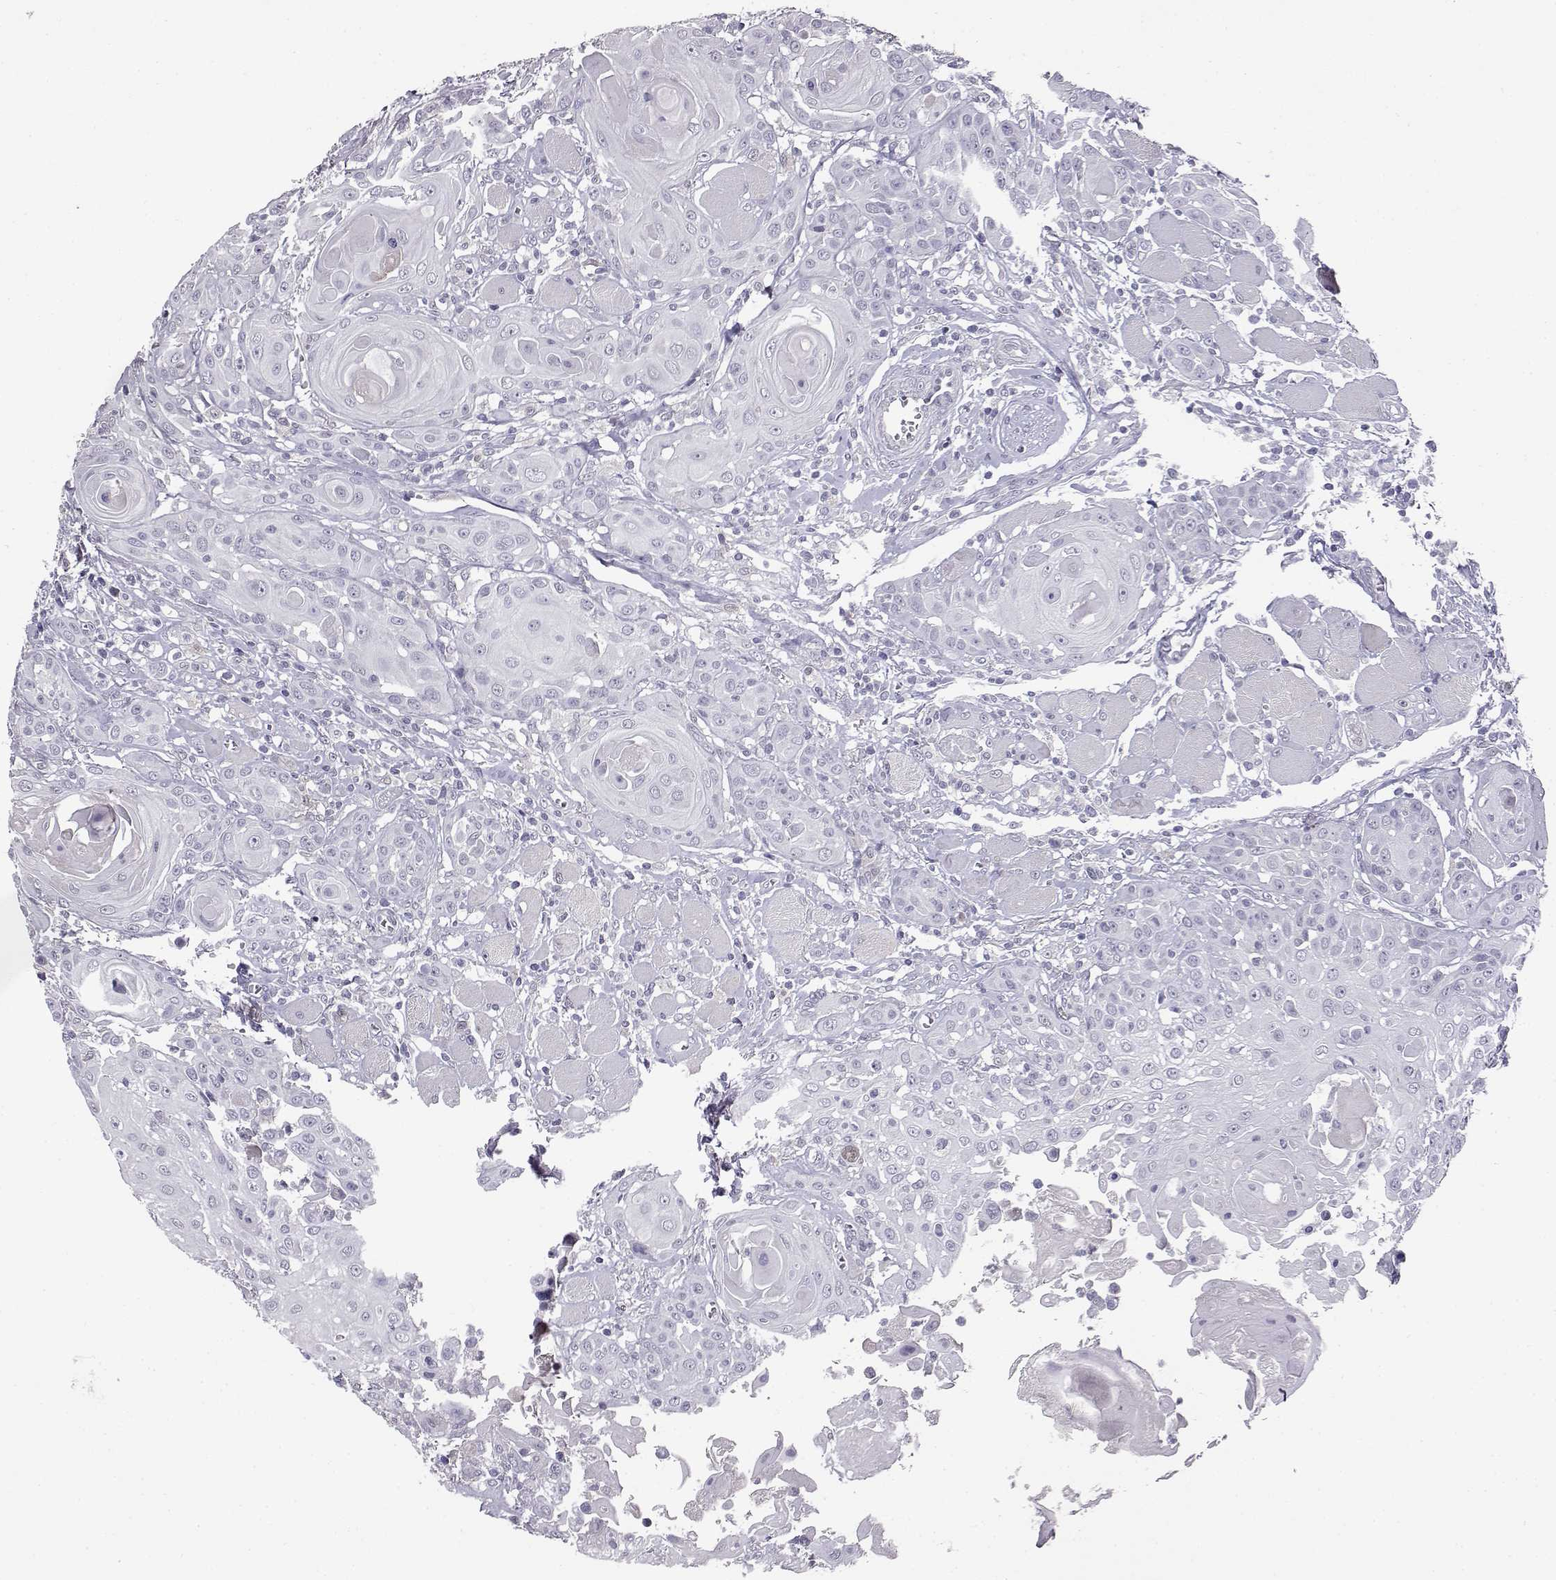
{"staining": {"intensity": "negative", "quantity": "none", "location": "none"}, "tissue": "head and neck cancer", "cell_type": "Tumor cells", "image_type": "cancer", "snomed": [{"axis": "morphology", "description": "Squamous cell carcinoma, NOS"}, {"axis": "topography", "description": "Head-Neck"}], "caption": "Immunohistochemical staining of human squamous cell carcinoma (head and neck) exhibits no significant expression in tumor cells. (DAB immunohistochemistry visualized using brightfield microscopy, high magnification).", "gene": "AKR1B1", "patient": {"sex": "female", "age": 80}}